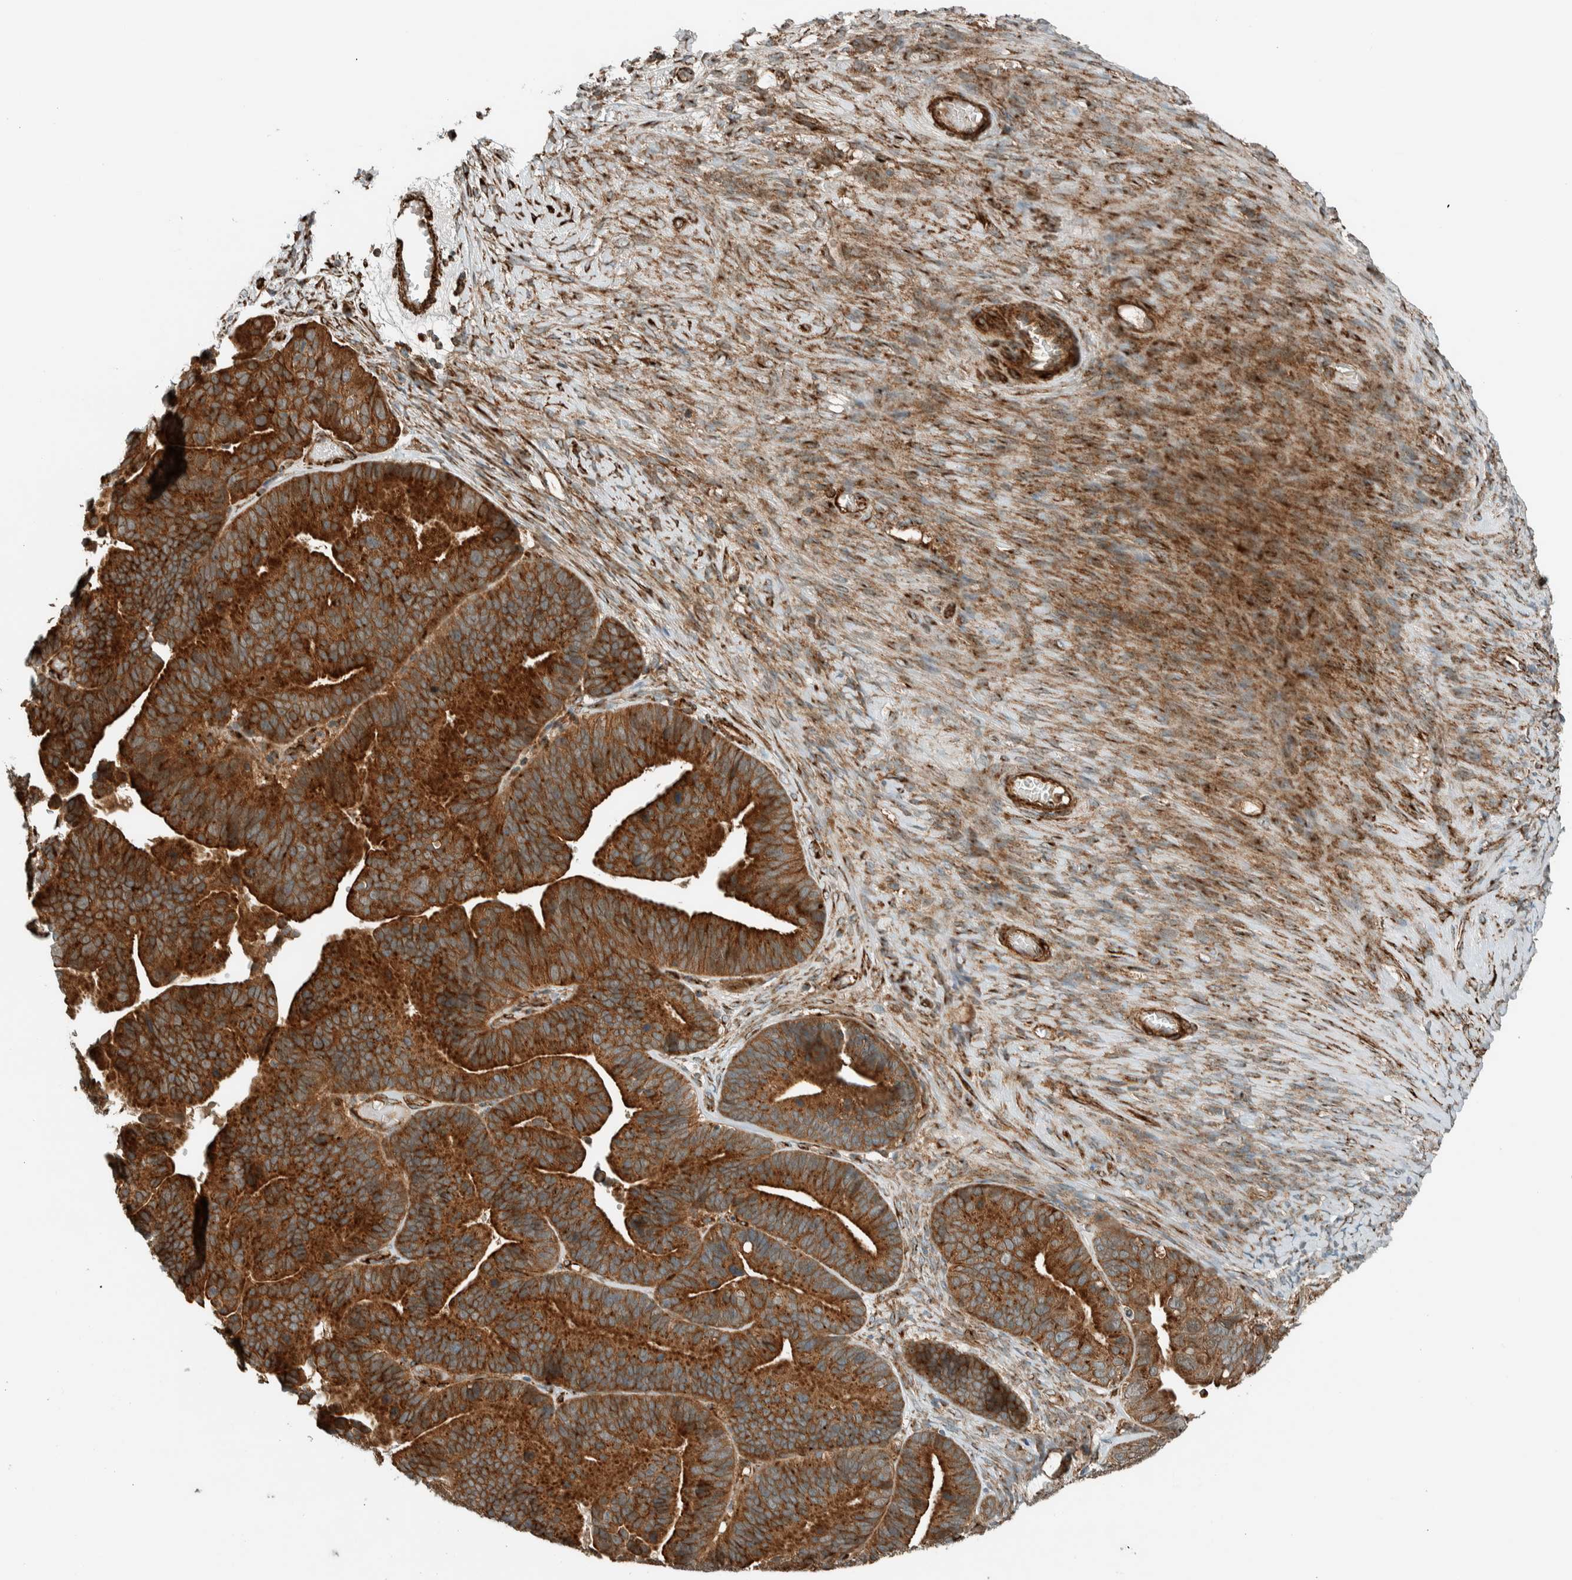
{"staining": {"intensity": "strong", "quantity": "25%-75%", "location": "cytoplasmic/membranous"}, "tissue": "ovarian cancer", "cell_type": "Tumor cells", "image_type": "cancer", "snomed": [{"axis": "morphology", "description": "Cystadenocarcinoma, serous, NOS"}, {"axis": "topography", "description": "Ovary"}], "caption": "A high-resolution micrograph shows immunohistochemistry (IHC) staining of ovarian serous cystadenocarcinoma, which shows strong cytoplasmic/membranous staining in approximately 25%-75% of tumor cells.", "gene": "EXOC7", "patient": {"sex": "female", "age": 56}}